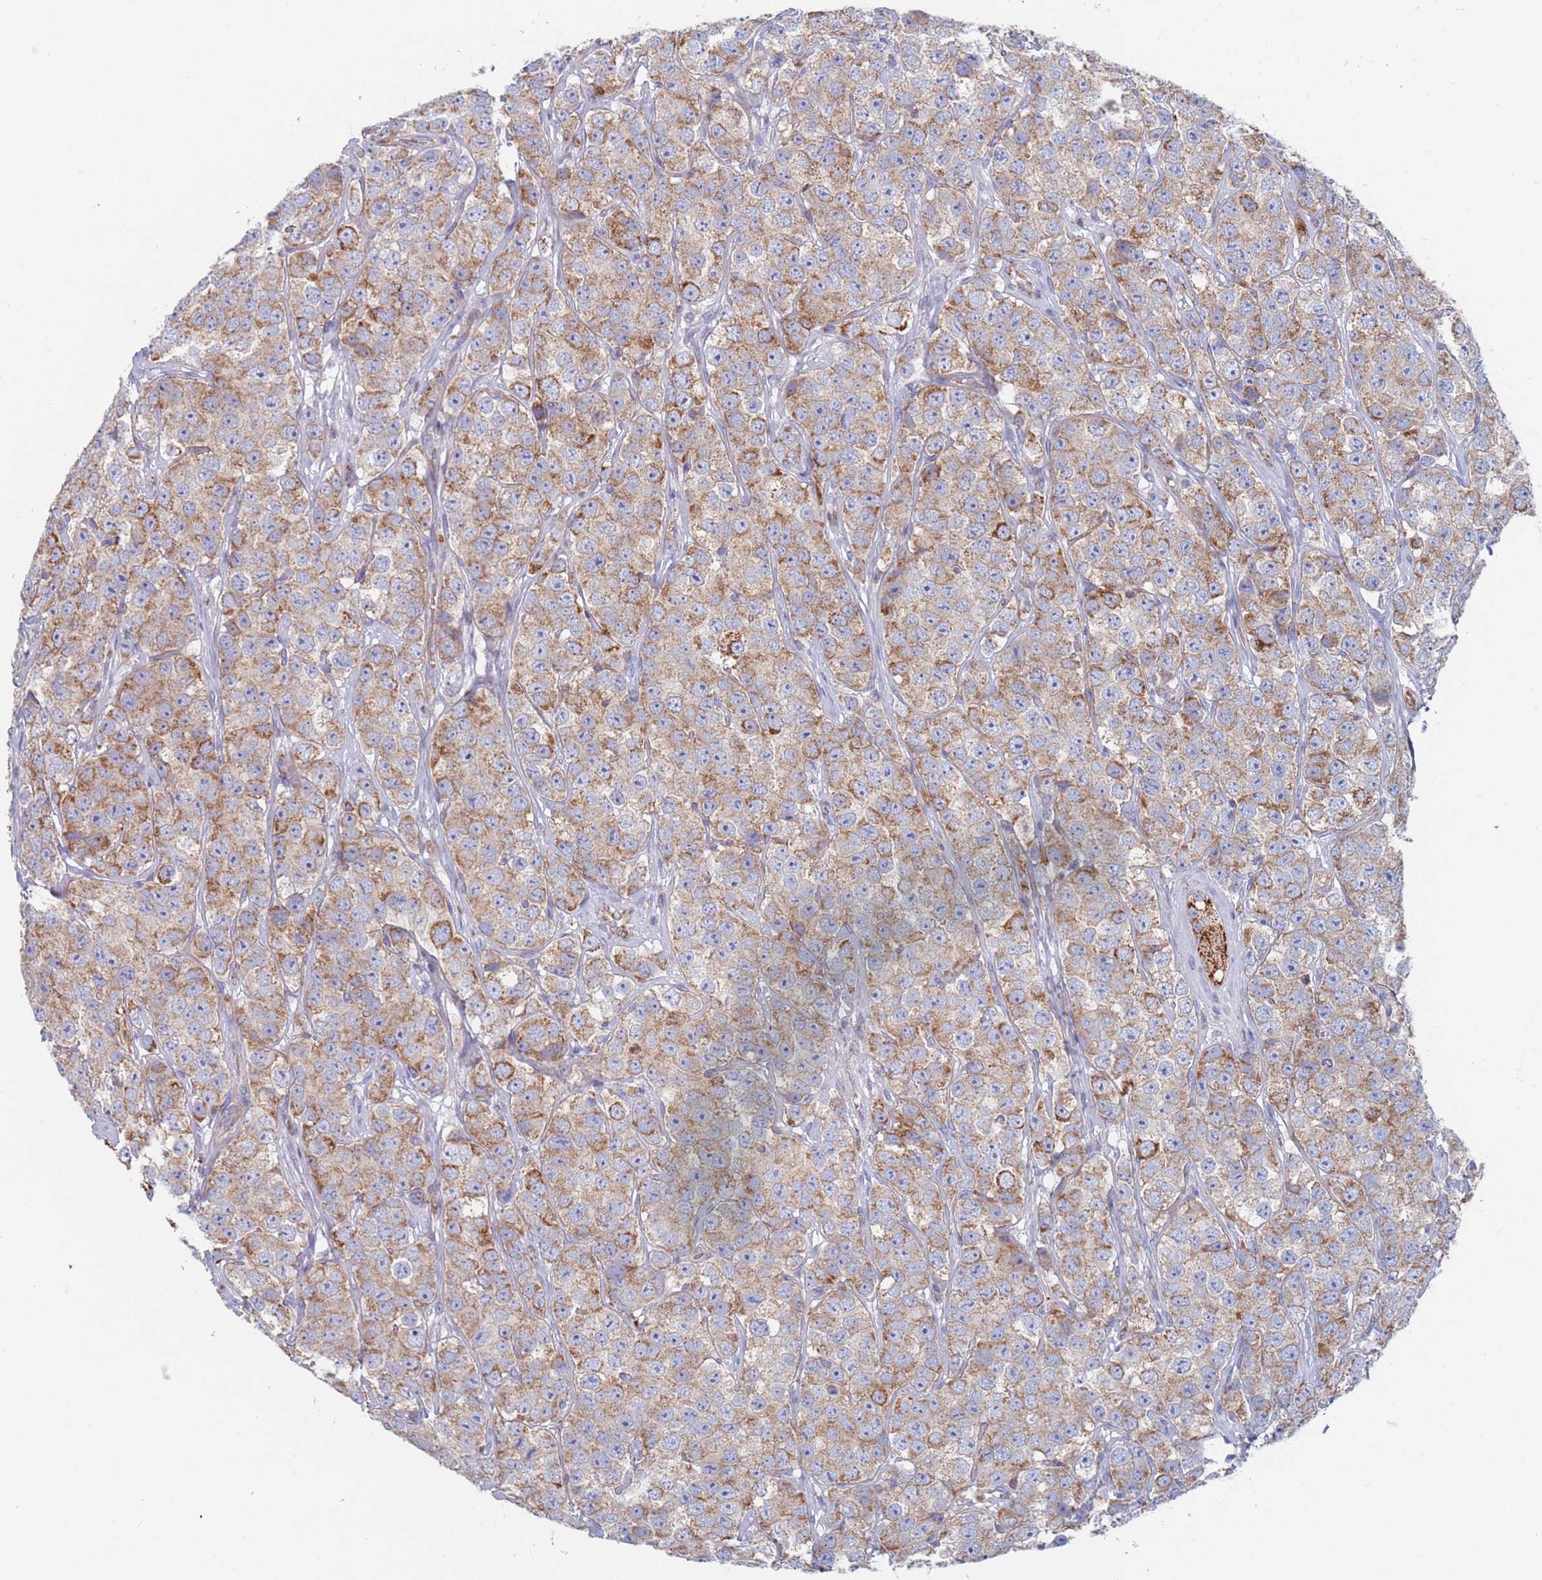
{"staining": {"intensity": "moderate", "quantity": "25%-75%", "location": "cytoplasmic/membranous"}, "tissue": "testis cancer", "cell_type": "Tumor cells", "image_type": "cancer", "snomed": [{"axis": "morphology", "description": "Seminoma, NOS"}, {"axis": "topography", "description": "Testis"}], "caption": "Protein expression analysis of human testis cancer reveals moderate cytoplasmic/membranous staining in approximately 25%-75% of tumor cells. (DAB (3,3'-diaminobenzidine) IHC, brown staining for protein, blue staining for nuclei).", "gene": "CHCHD6", "patient": {"sex": "male", "age": 28}}